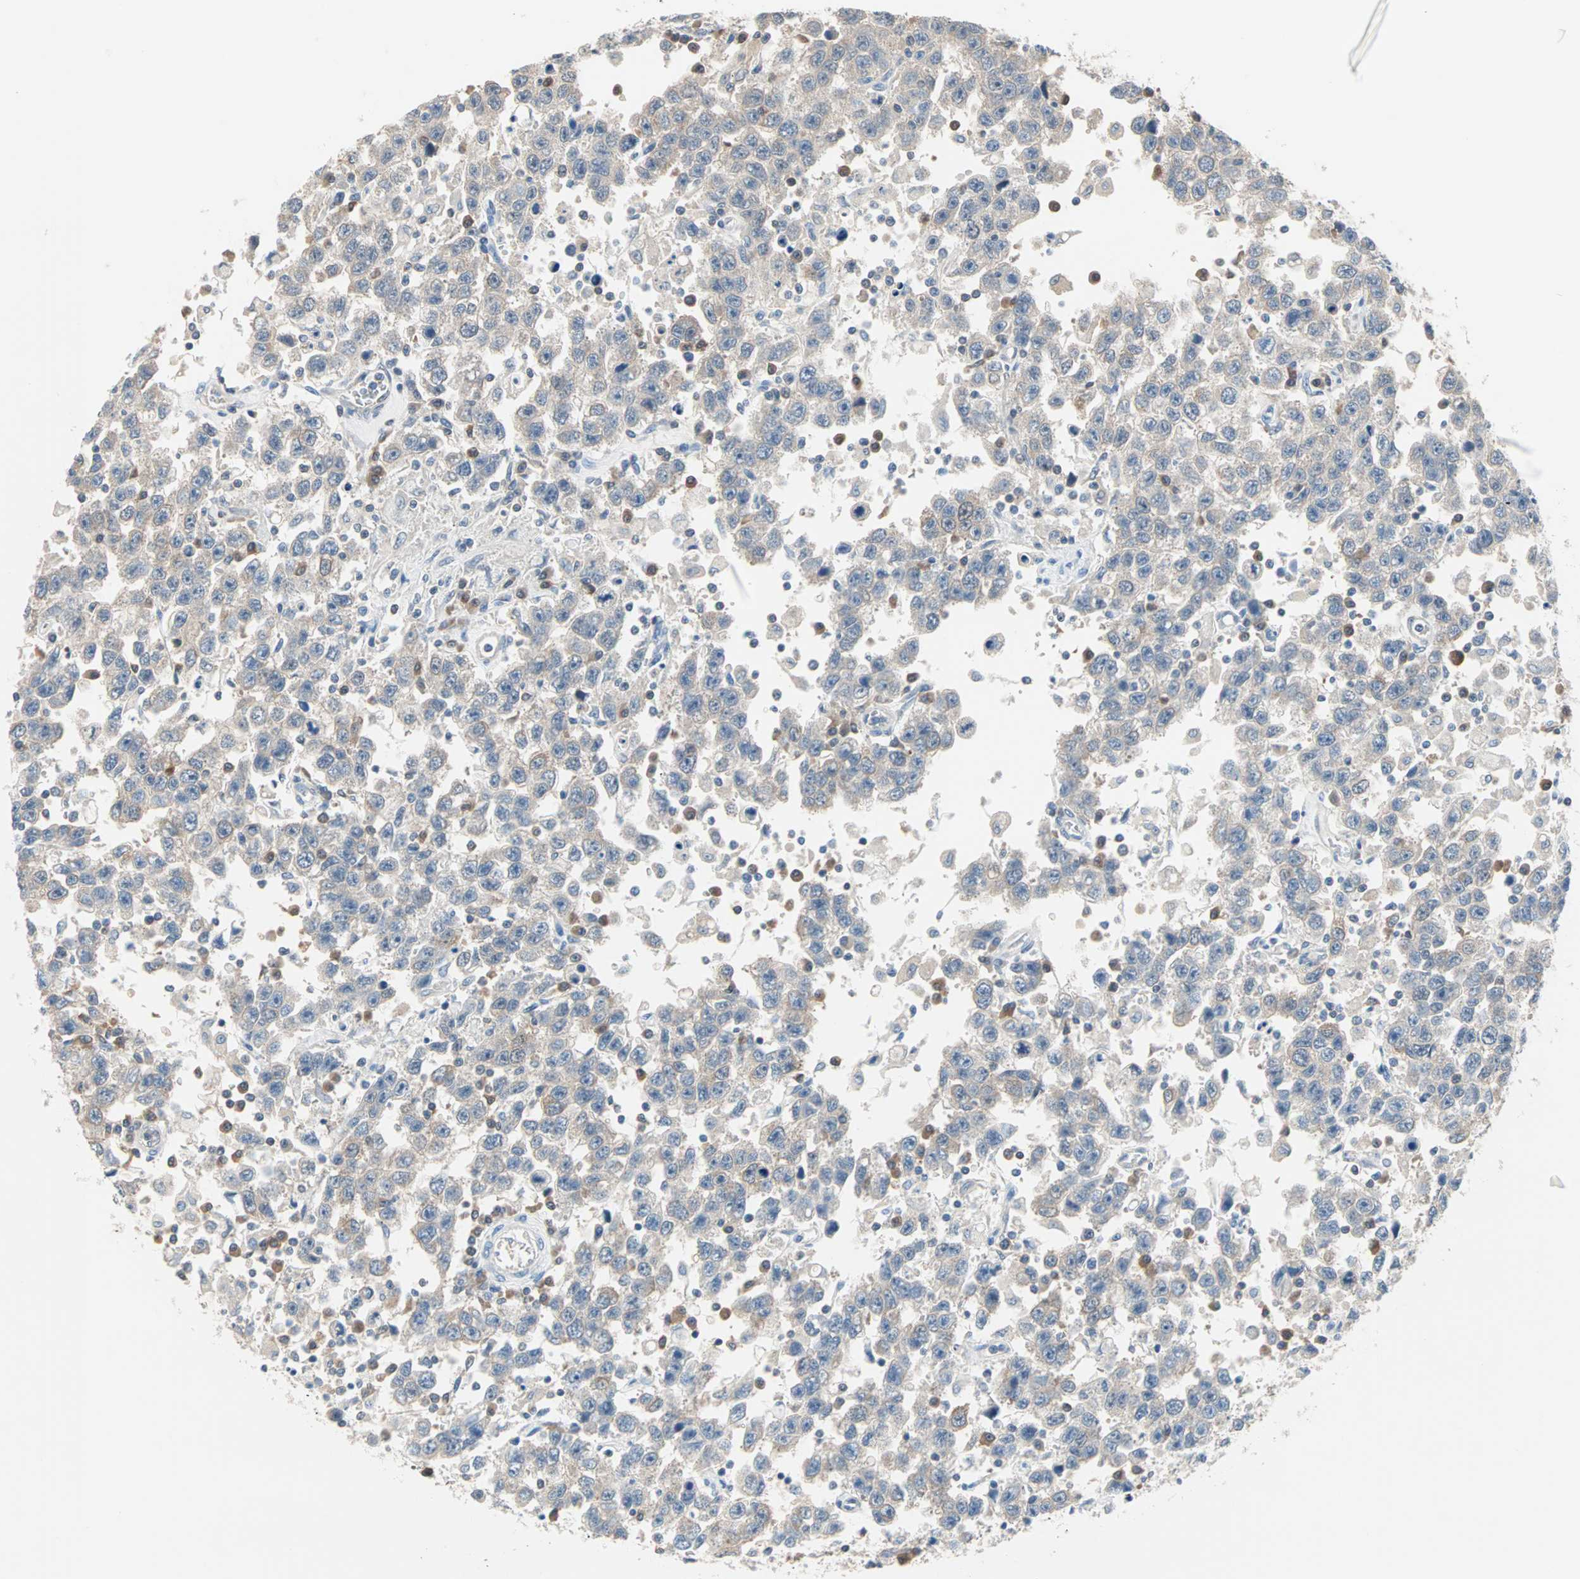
{"staining": {"intensity": "weak", "quantity": "25%-75%", "location": "cytoplasmic/membranous"}, "tissue": "testis cancer", "cell_type": "Tumor cells", "image_type": "cancer", "snomed": [{"axis": "morphology", "description": "Seminoma, NOS"}, {"axis": "topography", "description": "Testis"}], "caption": "Protein expression analysis of human testis cancer reveals weak cytoplasmic/membranous expression in about 25%-75% of tumor cells.", "gene": "MPI", "patient": {"sex": "male", "age": 41}}